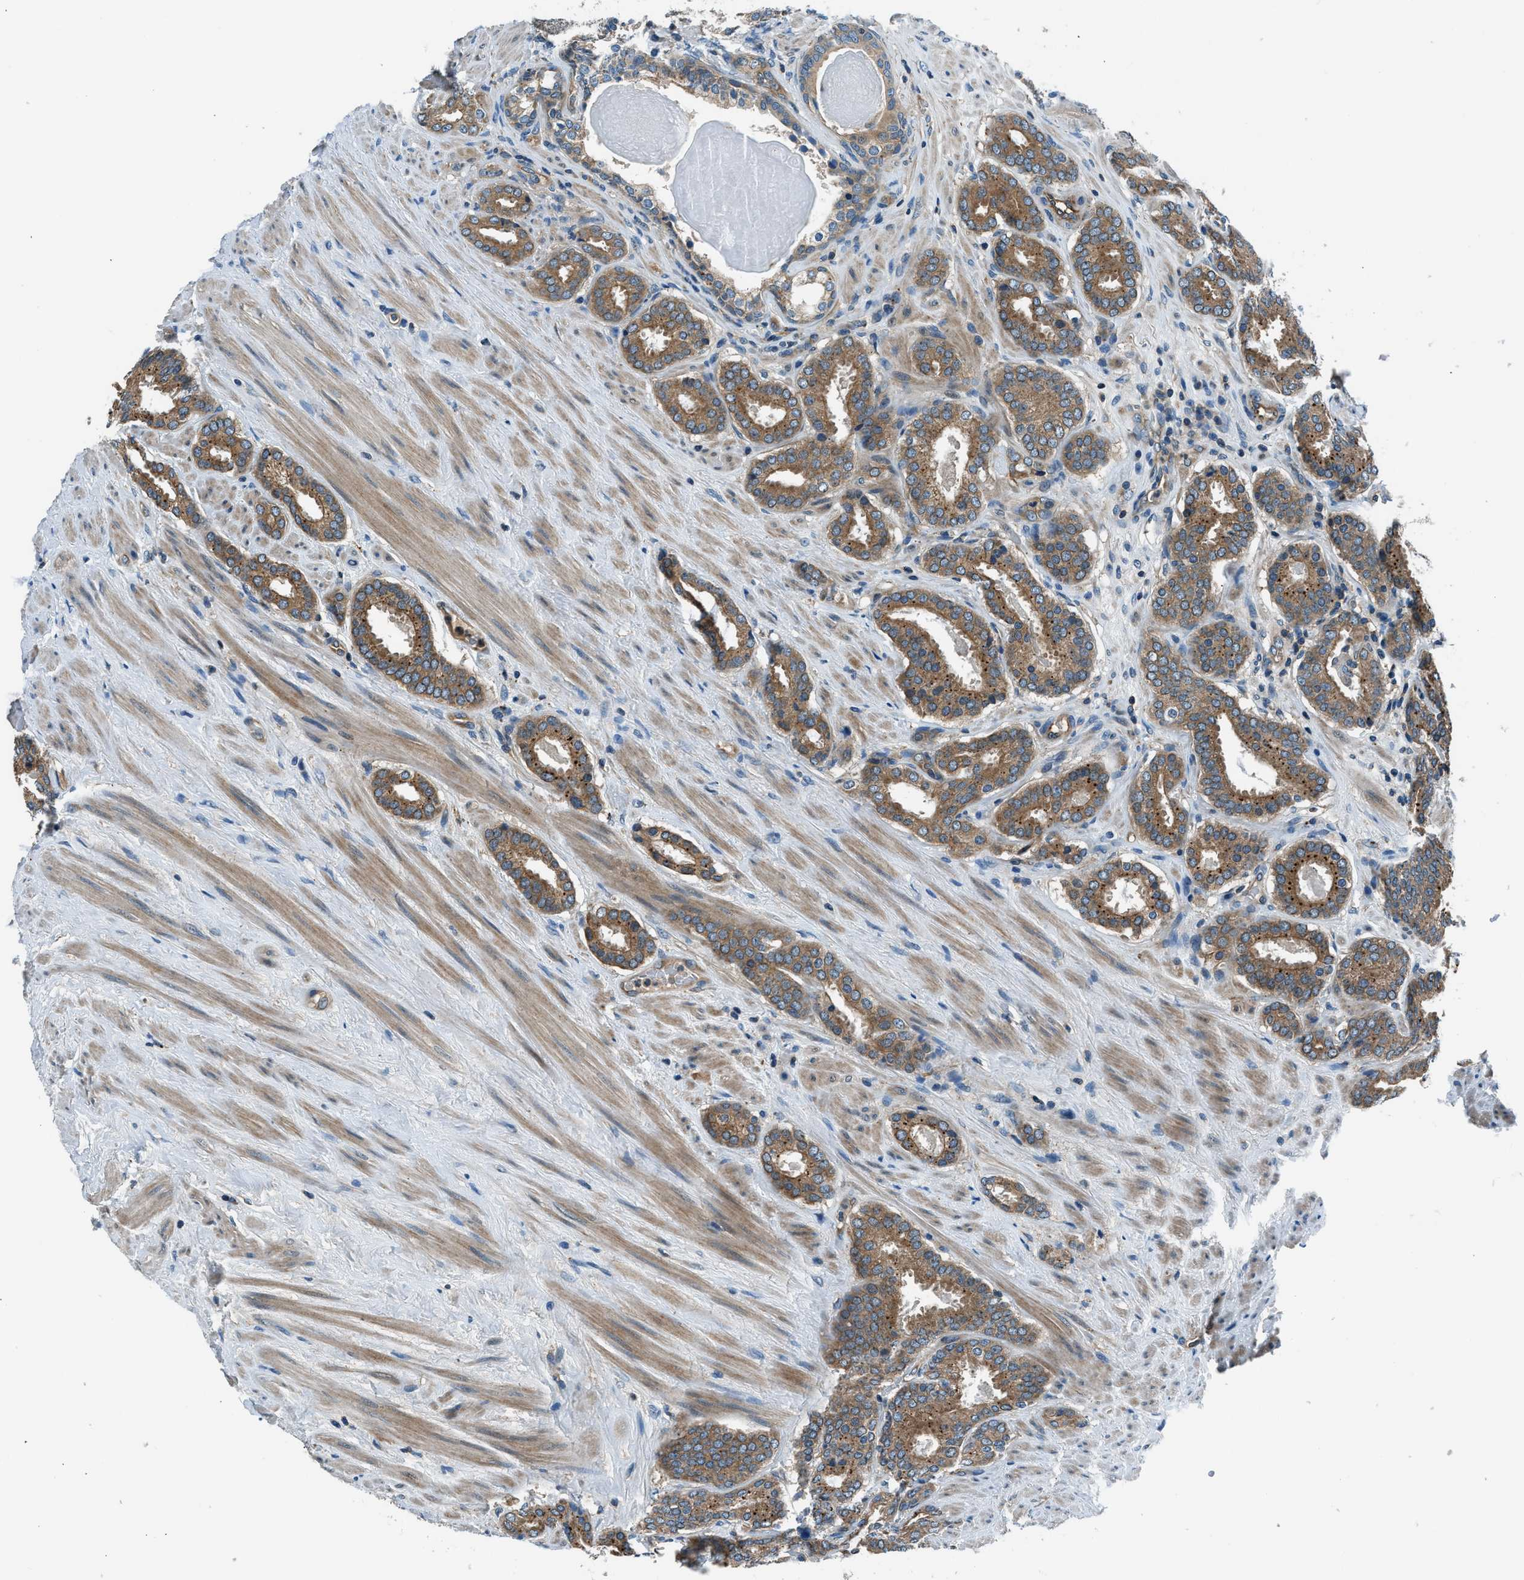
{"staining": {"intensity": "moderate", "quantity": ">75%", "location": "cytoplasmic/membranous"}, "tissue": "prostate cancer", "cell_type": "Tumor cells", "image_type": "cancer", "snomed": [{"axis": "morphology", "description": "Adenocarcinoma, Low grade"}, {"axis": "topography", "description": "Prostate"}], "caption": "Immunohistochemical staining of prostate adenocarcinoma (low-grade) shows medium levels of moderate cytoplasmic/membranous protein staining in about >75% of tumor cells.", "gene": "SLC19A2", "patient": {"sex": "male", "age": 69}}